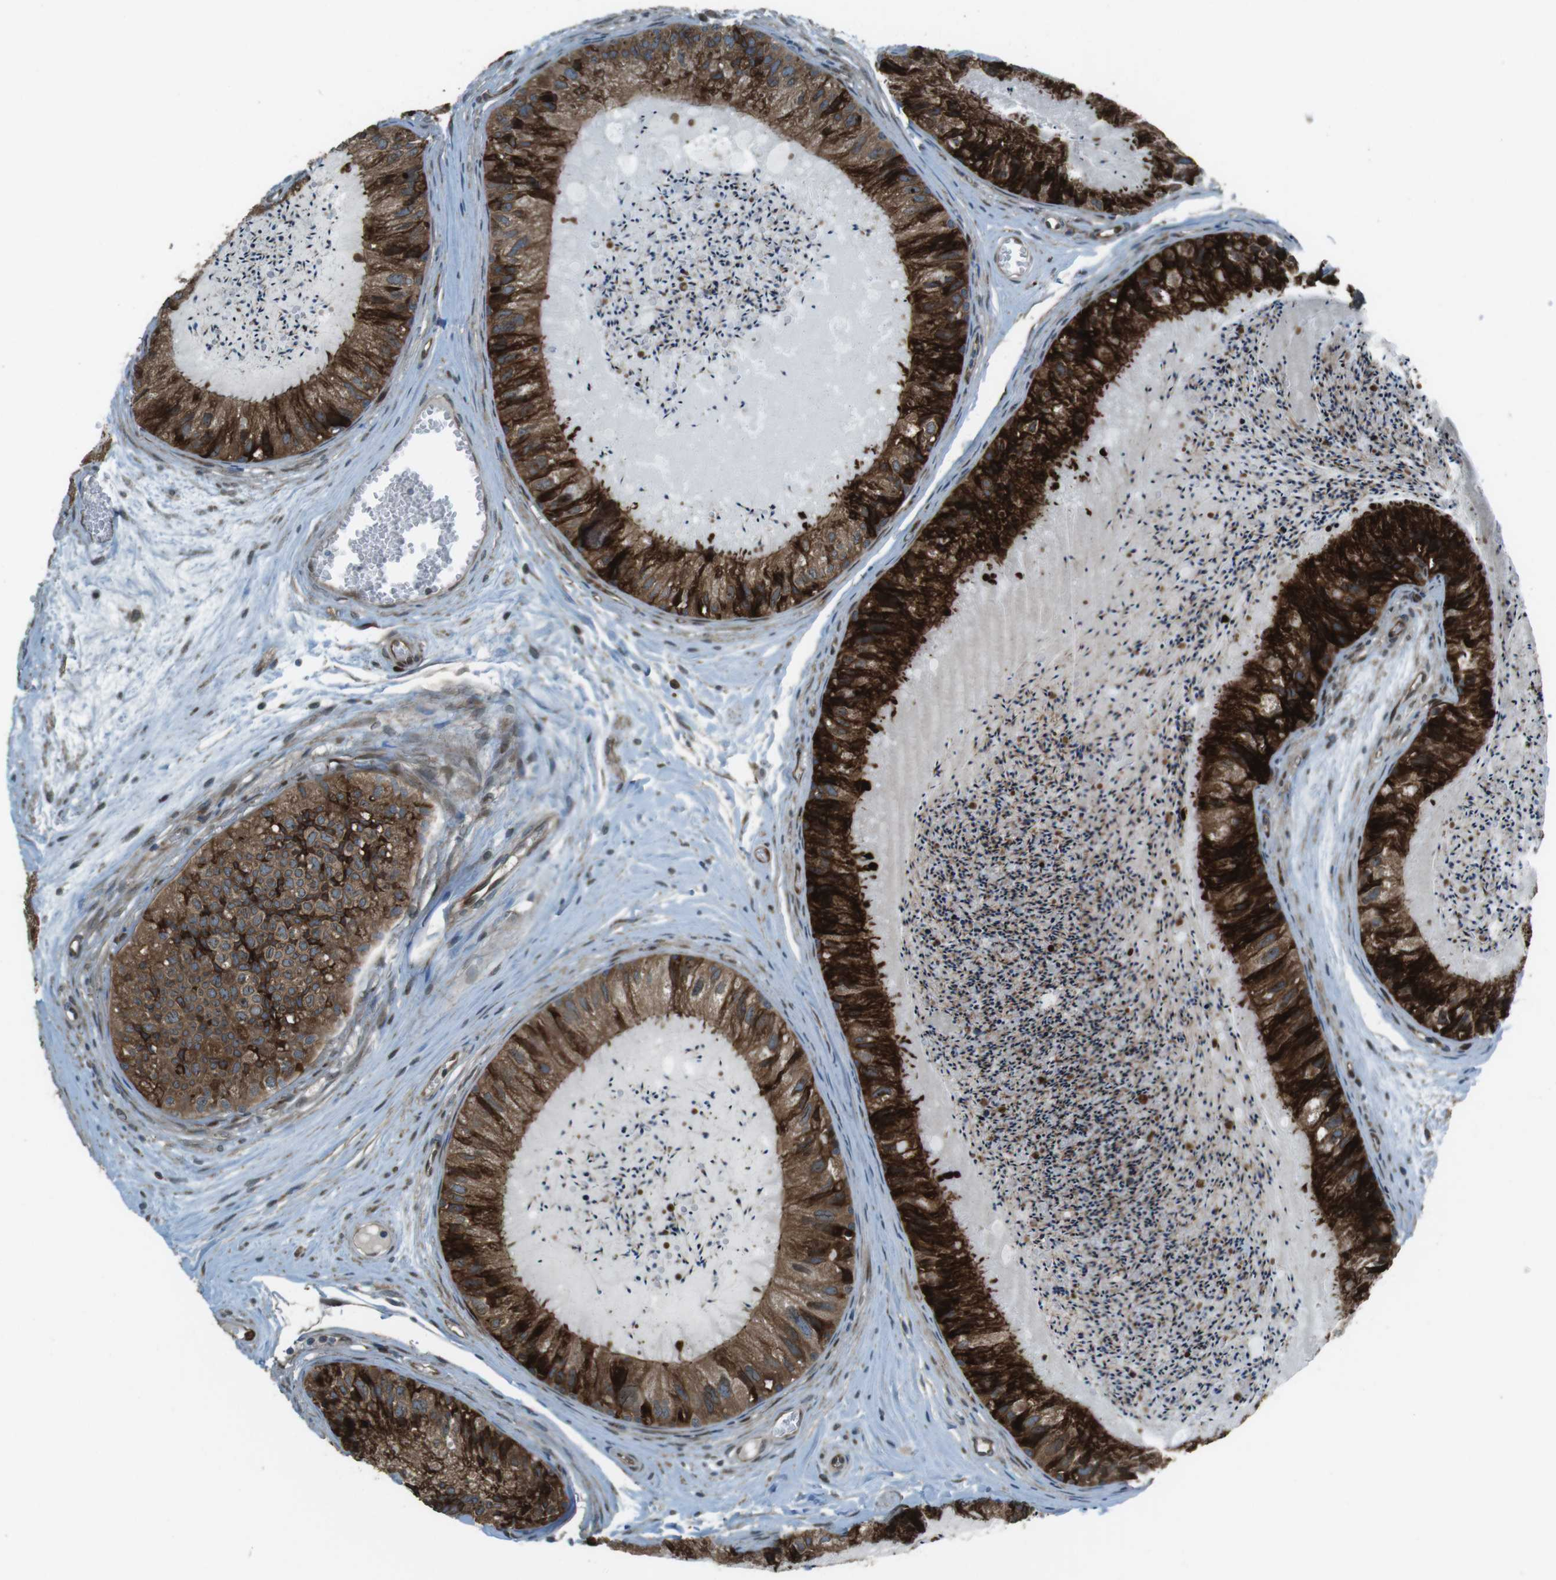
{"staining": {"intensity": "strong", "quantity": ">75%", "location": "cytoplasmic/membranous"}, "tissue": "epididymis", "cell_type": "Glandular cells", "image_type": "normal", "snomed": [{"axis": "morphology", "description": "Normal tissue, NOS"}, {"axis": "topography", "description": "Epididymis"}], "caption": "Epididymis stained with IHC exhibits strong cytoplasmic/membranous expression in about >75% of glandular cells. (Stains: DAB (3,3'-diaminobenzidine) in brown, nuclei in blue, Microscopy: brightfield microscopy at high magnification).", "gene": "ZNF330", "patient": {"sex": "male", "age": 31}}